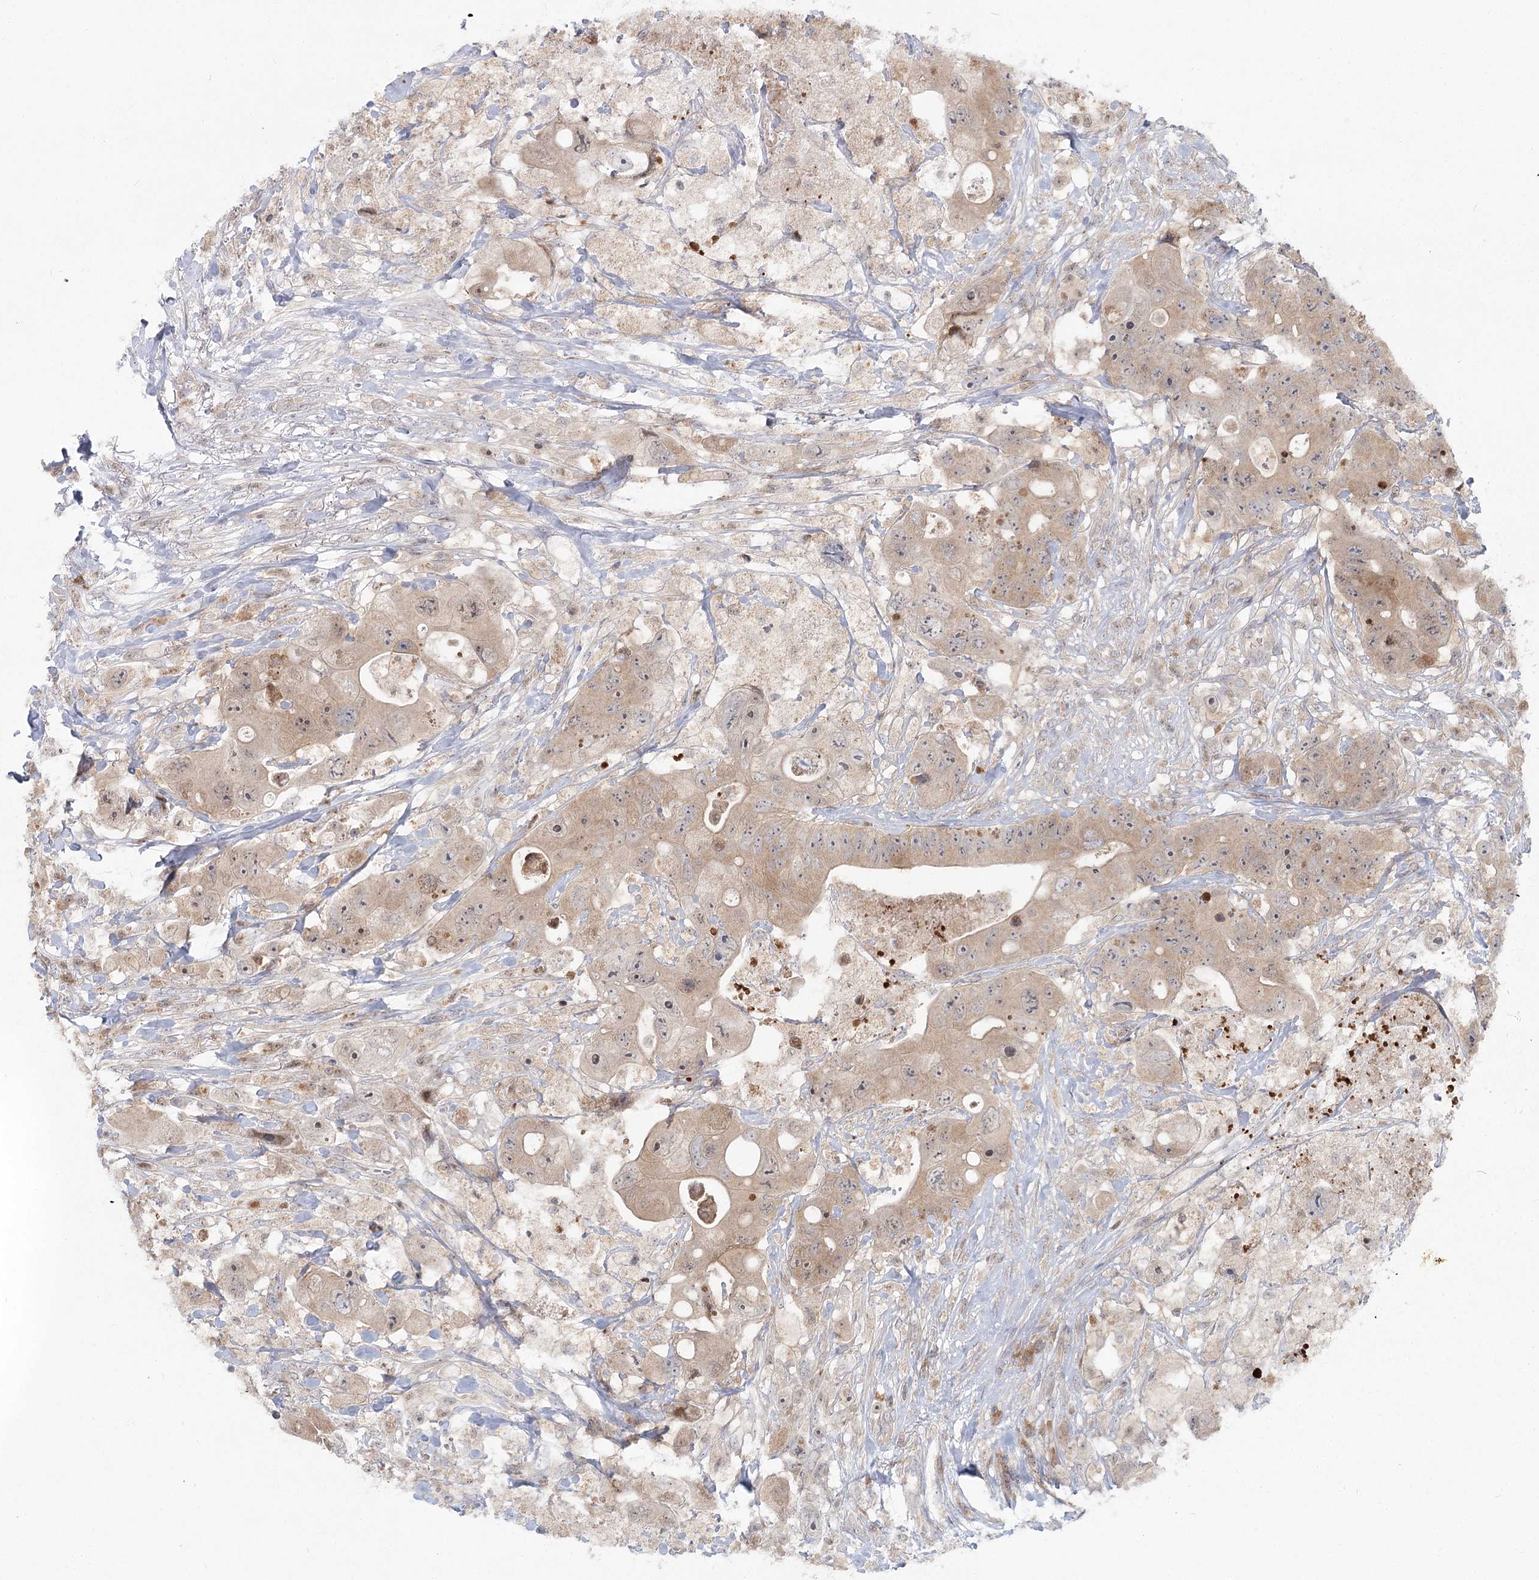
{"staining": {"intensity": "weak", "quantity": ">75%", "location": "cytoplasmic/membranous,nuclear"}, "tissue": "colorectal cancer", "cell_type": "Tumor cells", "image_type": "cancer", "snomed": [{"axis": "morphology", "description": "Adenocarcinoma, NOS"}, {"axis": "topography", "description": "Colon"}], "caption": "Colorectal adenocarcinoma was stained to show a protein in brown. There is low levels of weak cytoplasmic/membranous and nuclear expression in approximately >75% of tumor cells.", "gene": "THNSL1", "patient": {"sex": "female", "age": 46}}